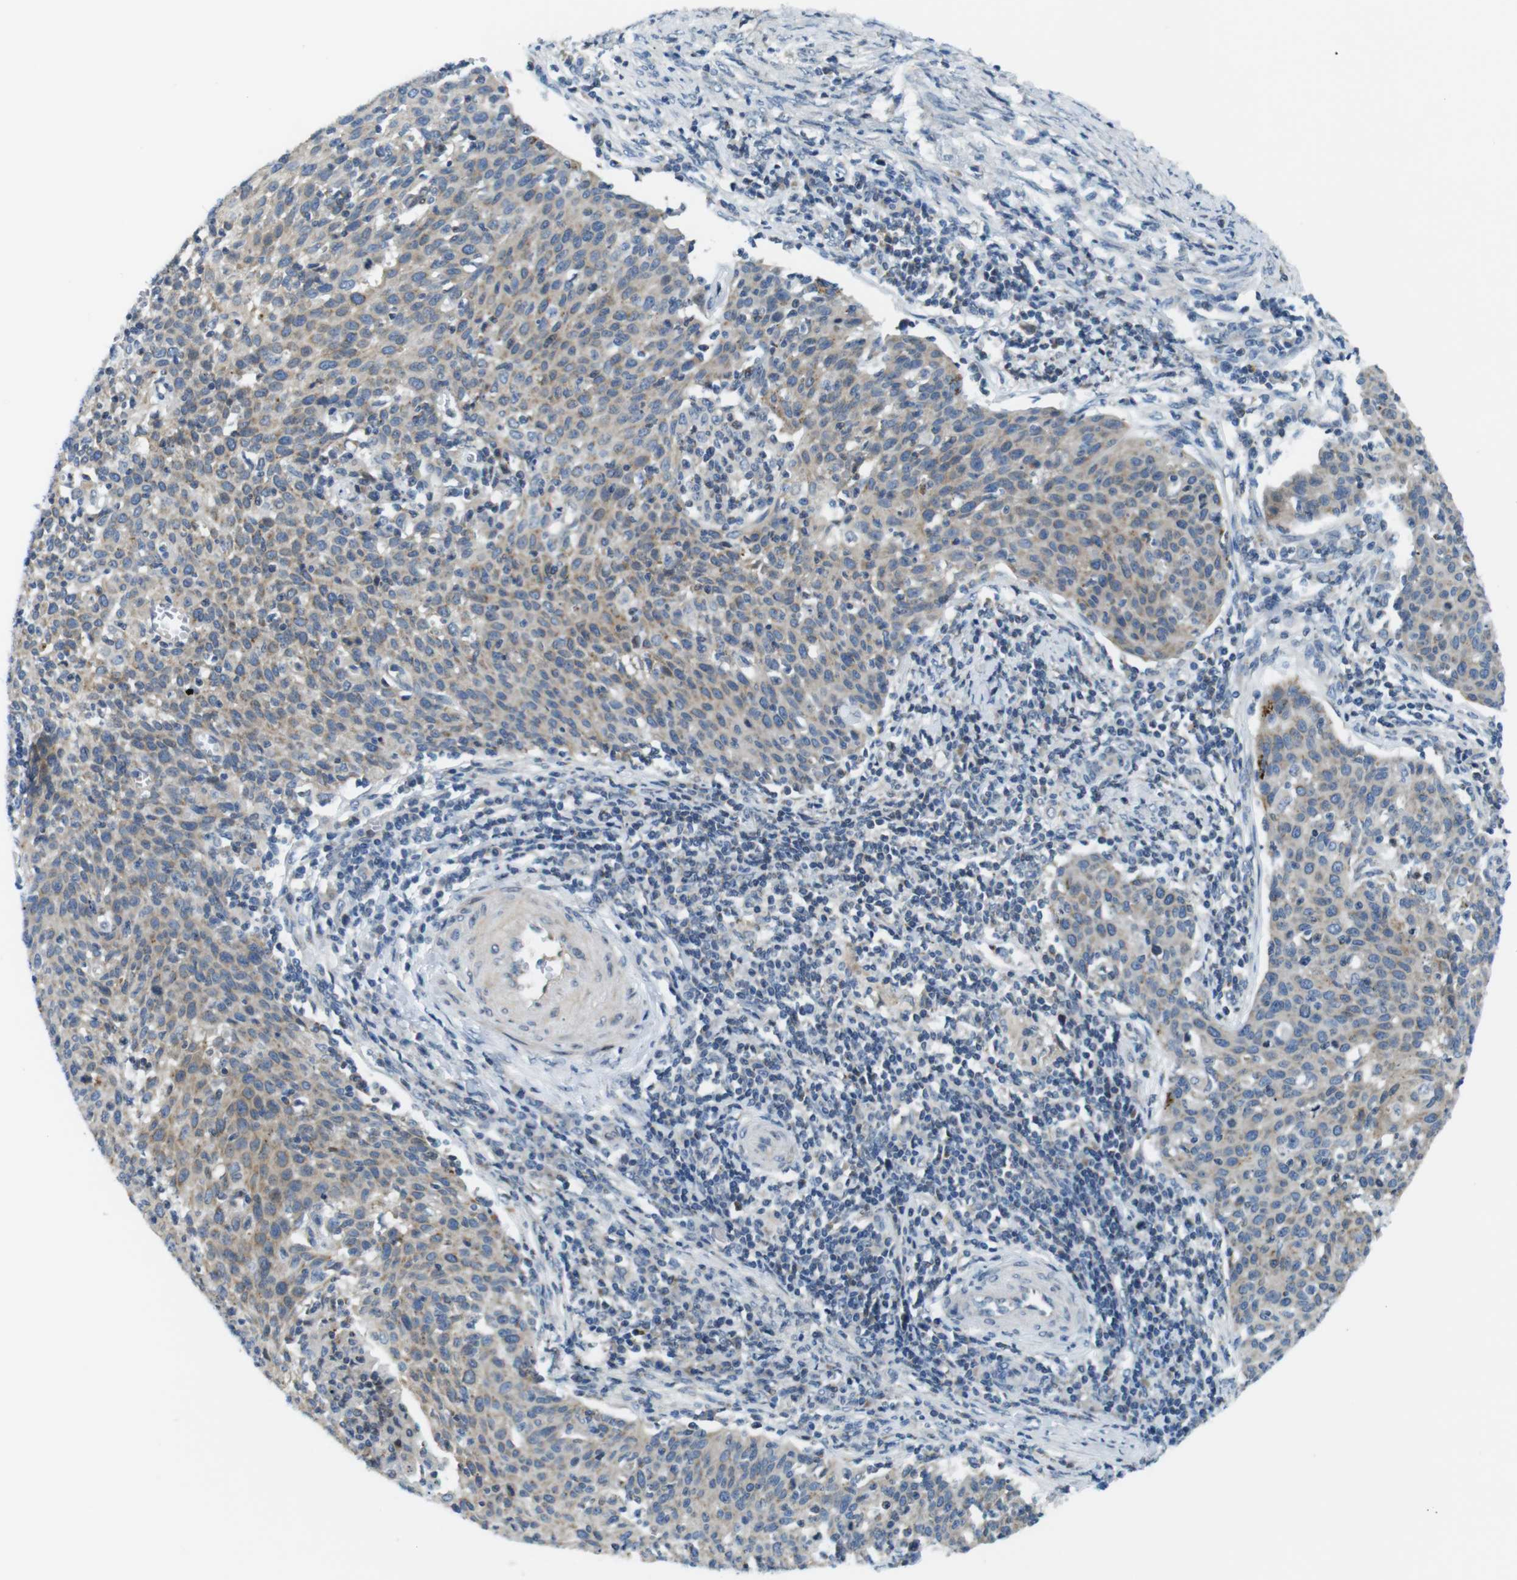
{"staining": {"intensity": "weak", "quantity": ">75%", "location": "cytoplasmic/membranous"}, "tissue": "cervical cancer", "cell_type": "Tumor cells", "image_type": "cancer", "snomed": [{"axis": "morphology", "description": "Squamous cell carcinoma, NOS"}, {"axis": "topography", "description": "Cervix"}], "caption": "IHC image of neoplastic tissue: human squamous cell carcinoma (cervical) stained using immunohistochemistry demonstrates low levels of weak protein expression localized specifically in the cytoplasmic/membranous of tumor cells, appearing as a cytoplasmic/membranous brown color.", "gene": "ZDHHC3", "patient": {"sex": "female", "age": 38}}